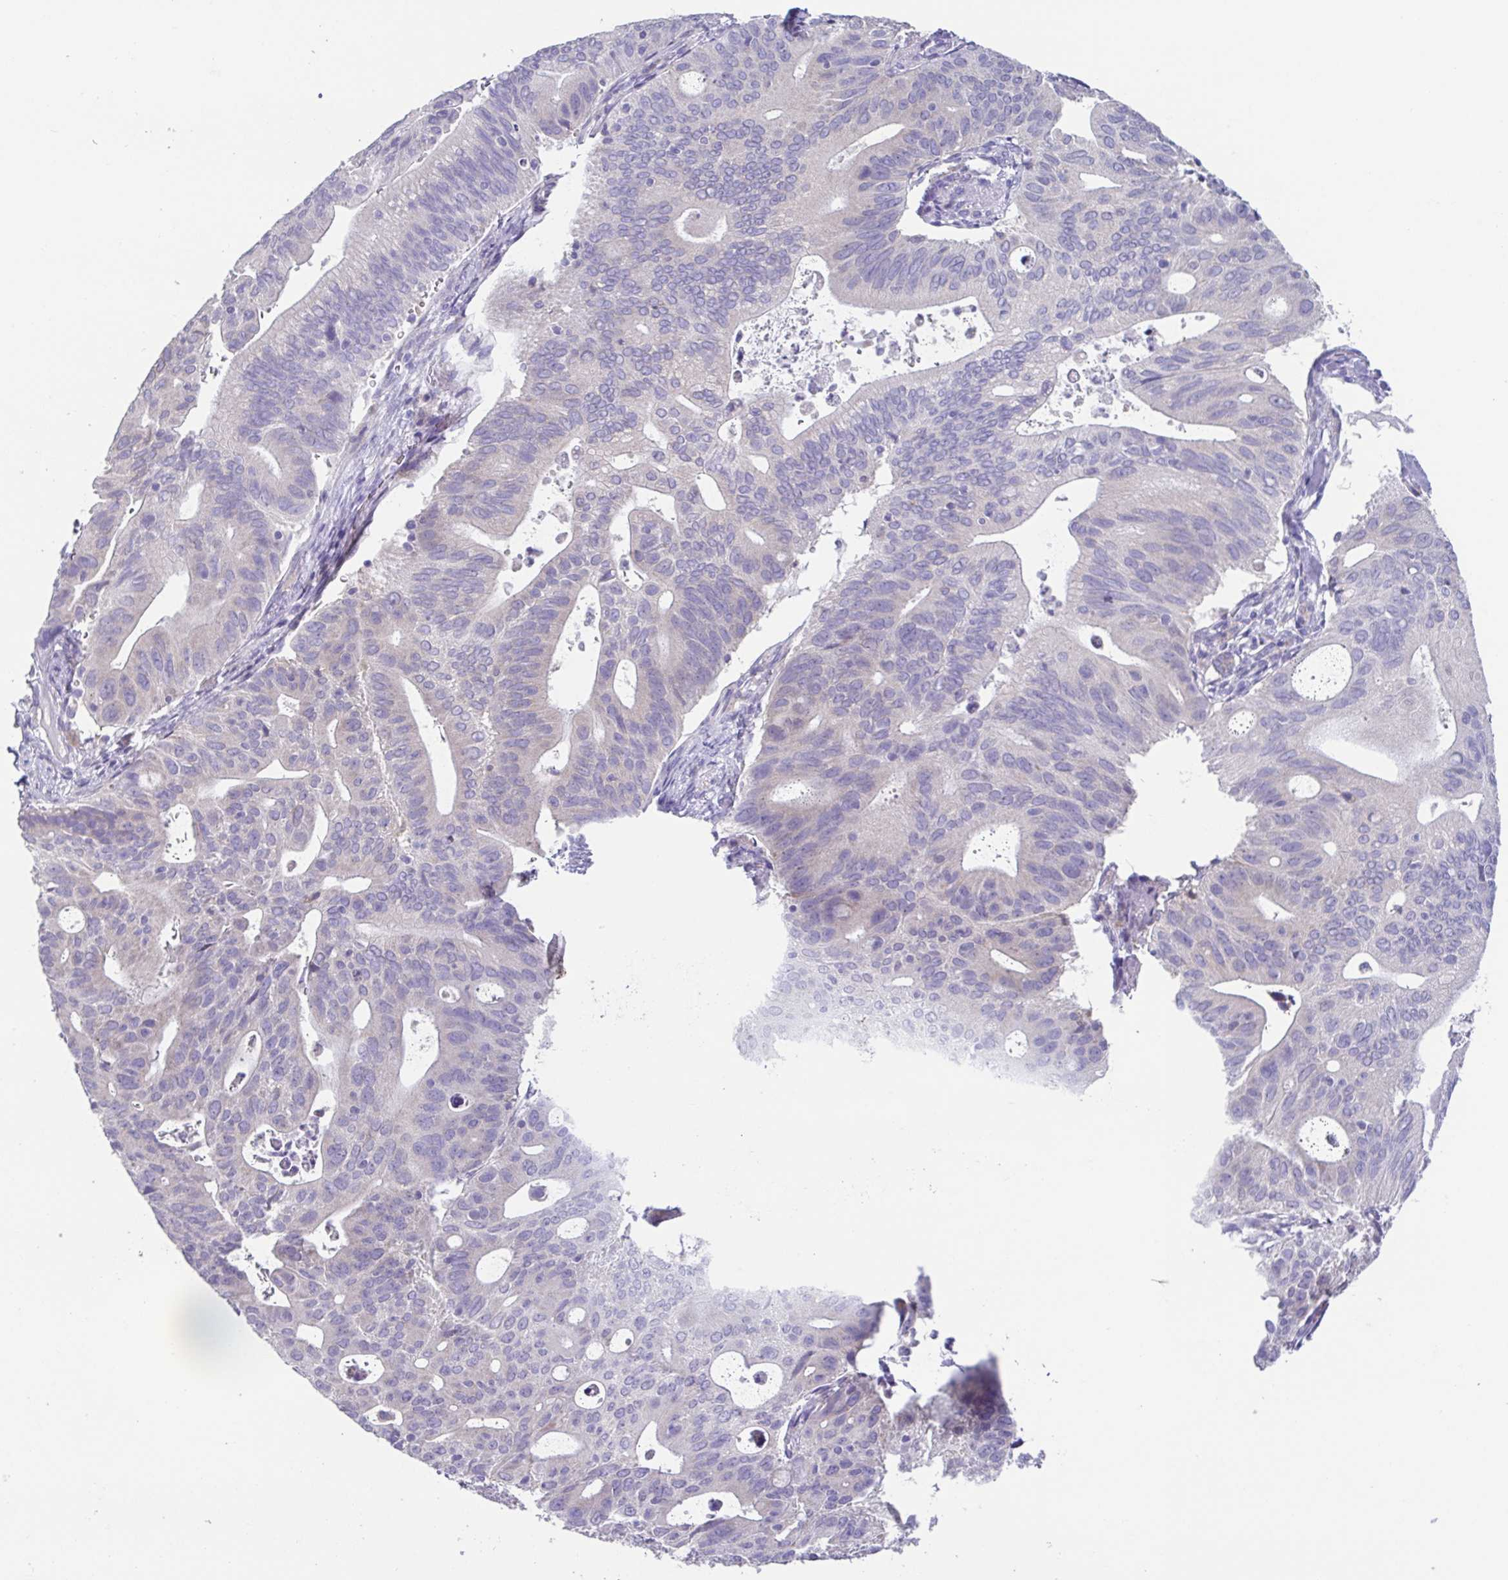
{"staining": {"intensity": "negative", "quantity": "none", "location": "none"}, "tissue": "pancreatic cancer", "cell_type": "Tumor cells", "image_type": "cancer", "snomed": [{"axis": "morphology", "description": "Adenocarcinoma, NOS"}, {"axis": "topography", "description": "Pancreas"}], "caption": "DAB (3,3'-diaminobenzidine) immunohistochemical staining of human pancreatic adenocarcinoma demonstrates no significant expression in tumor cells.", "gene": "RDH11", "patient": {"sex": "female", "age": 72}}